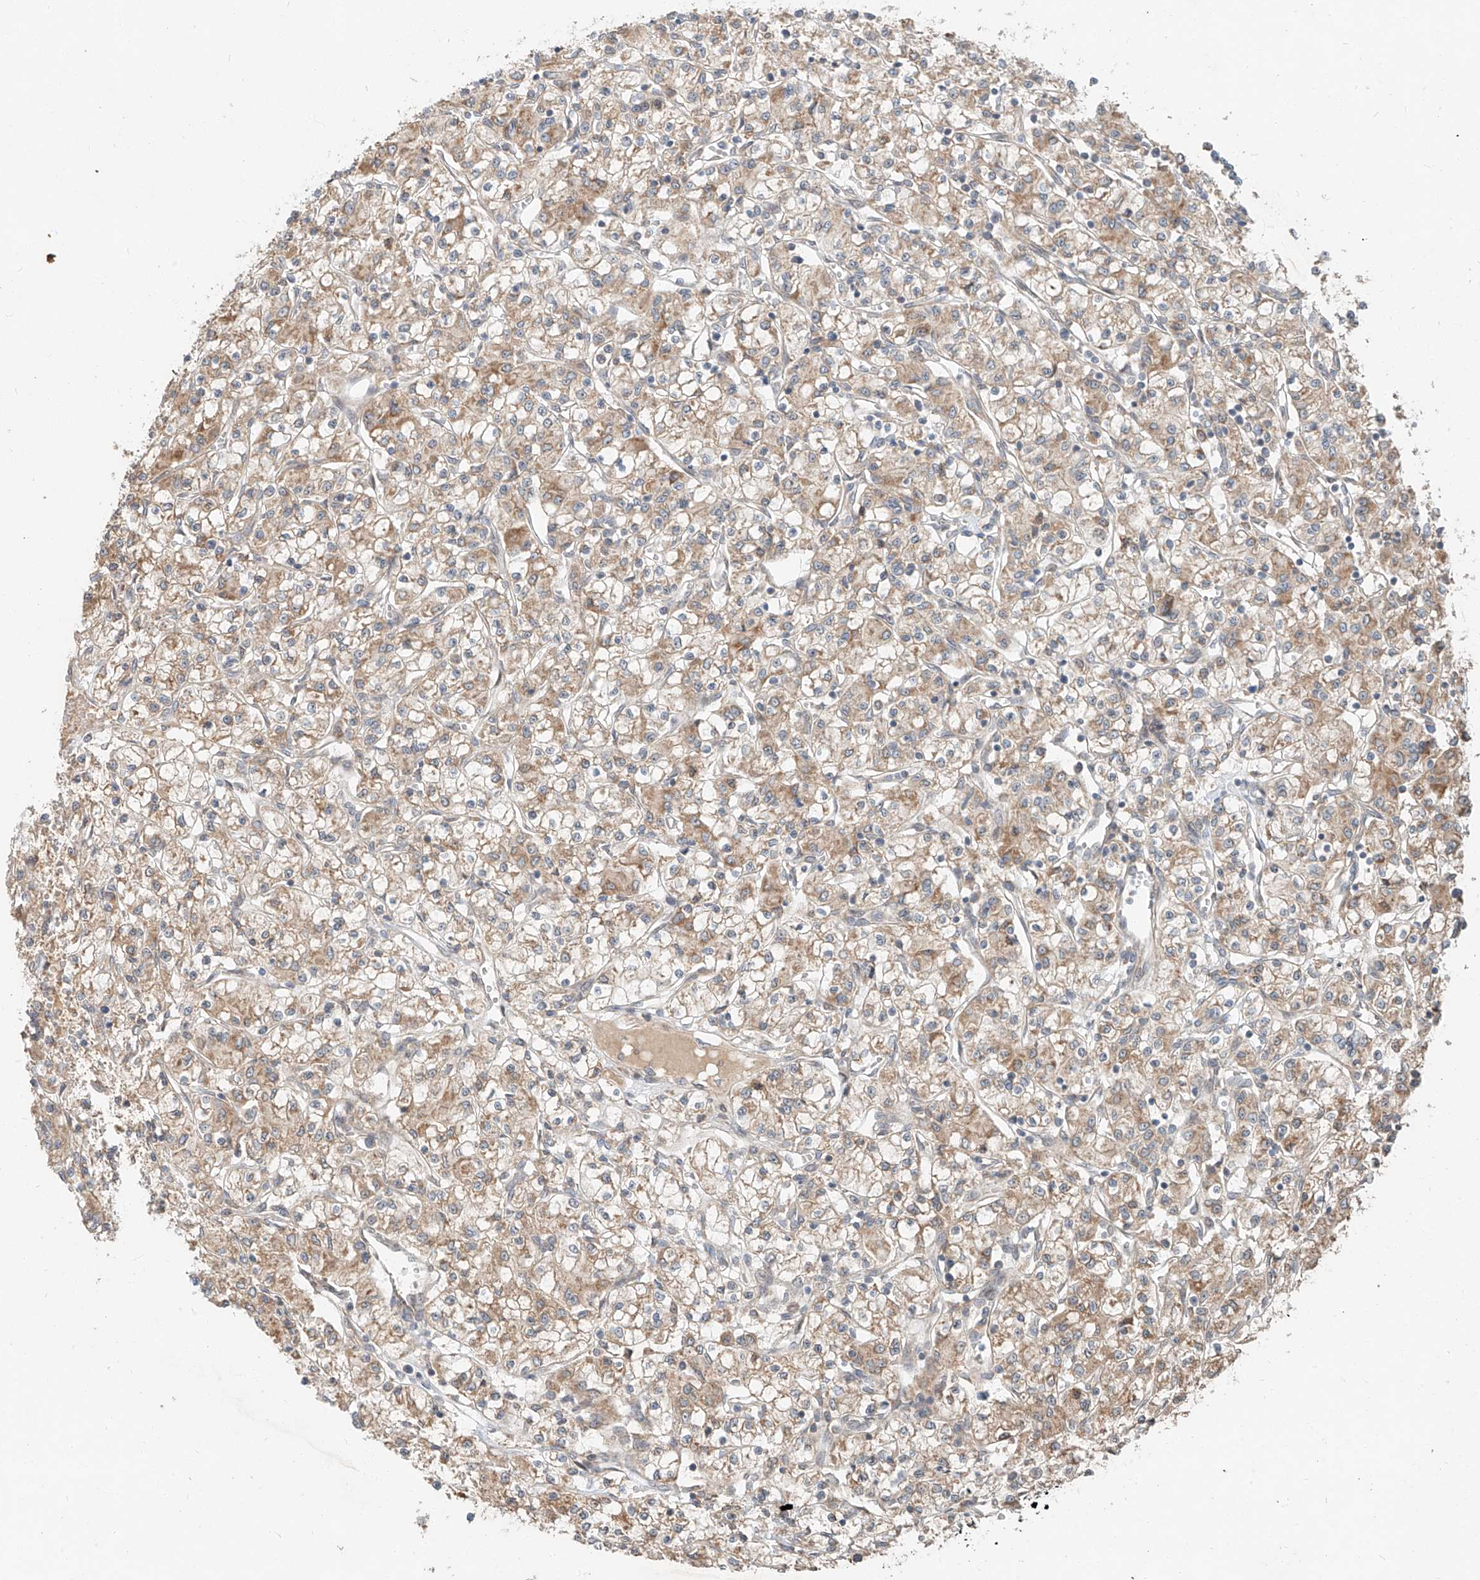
{"staining": {"intensity": "moderate", "quantity": ">75%", "location": "cytoplasmic/membranous"}, "tissue": "renal cancer", "cell_type": "Tumor cells", "image_type": "cancer", "snomed": [{"axis": "morphology", "description": "Adenocarcinoma, NOS"}, {"axis": "topography", "description": "Kidney"}], "caption": "Immunohistochemical staining of renal cancer (adenocarcinoma) demonstrates moderate cytoplasmic/membranous protein positivity in about >75% of tumor cells. The staining is performed using DAB brown chromogen to label protein expression. The nuclei are counter-stained blue using hematoxylin.", "gene": "STX19", "patient": {"sex": "female", "age": 59}}